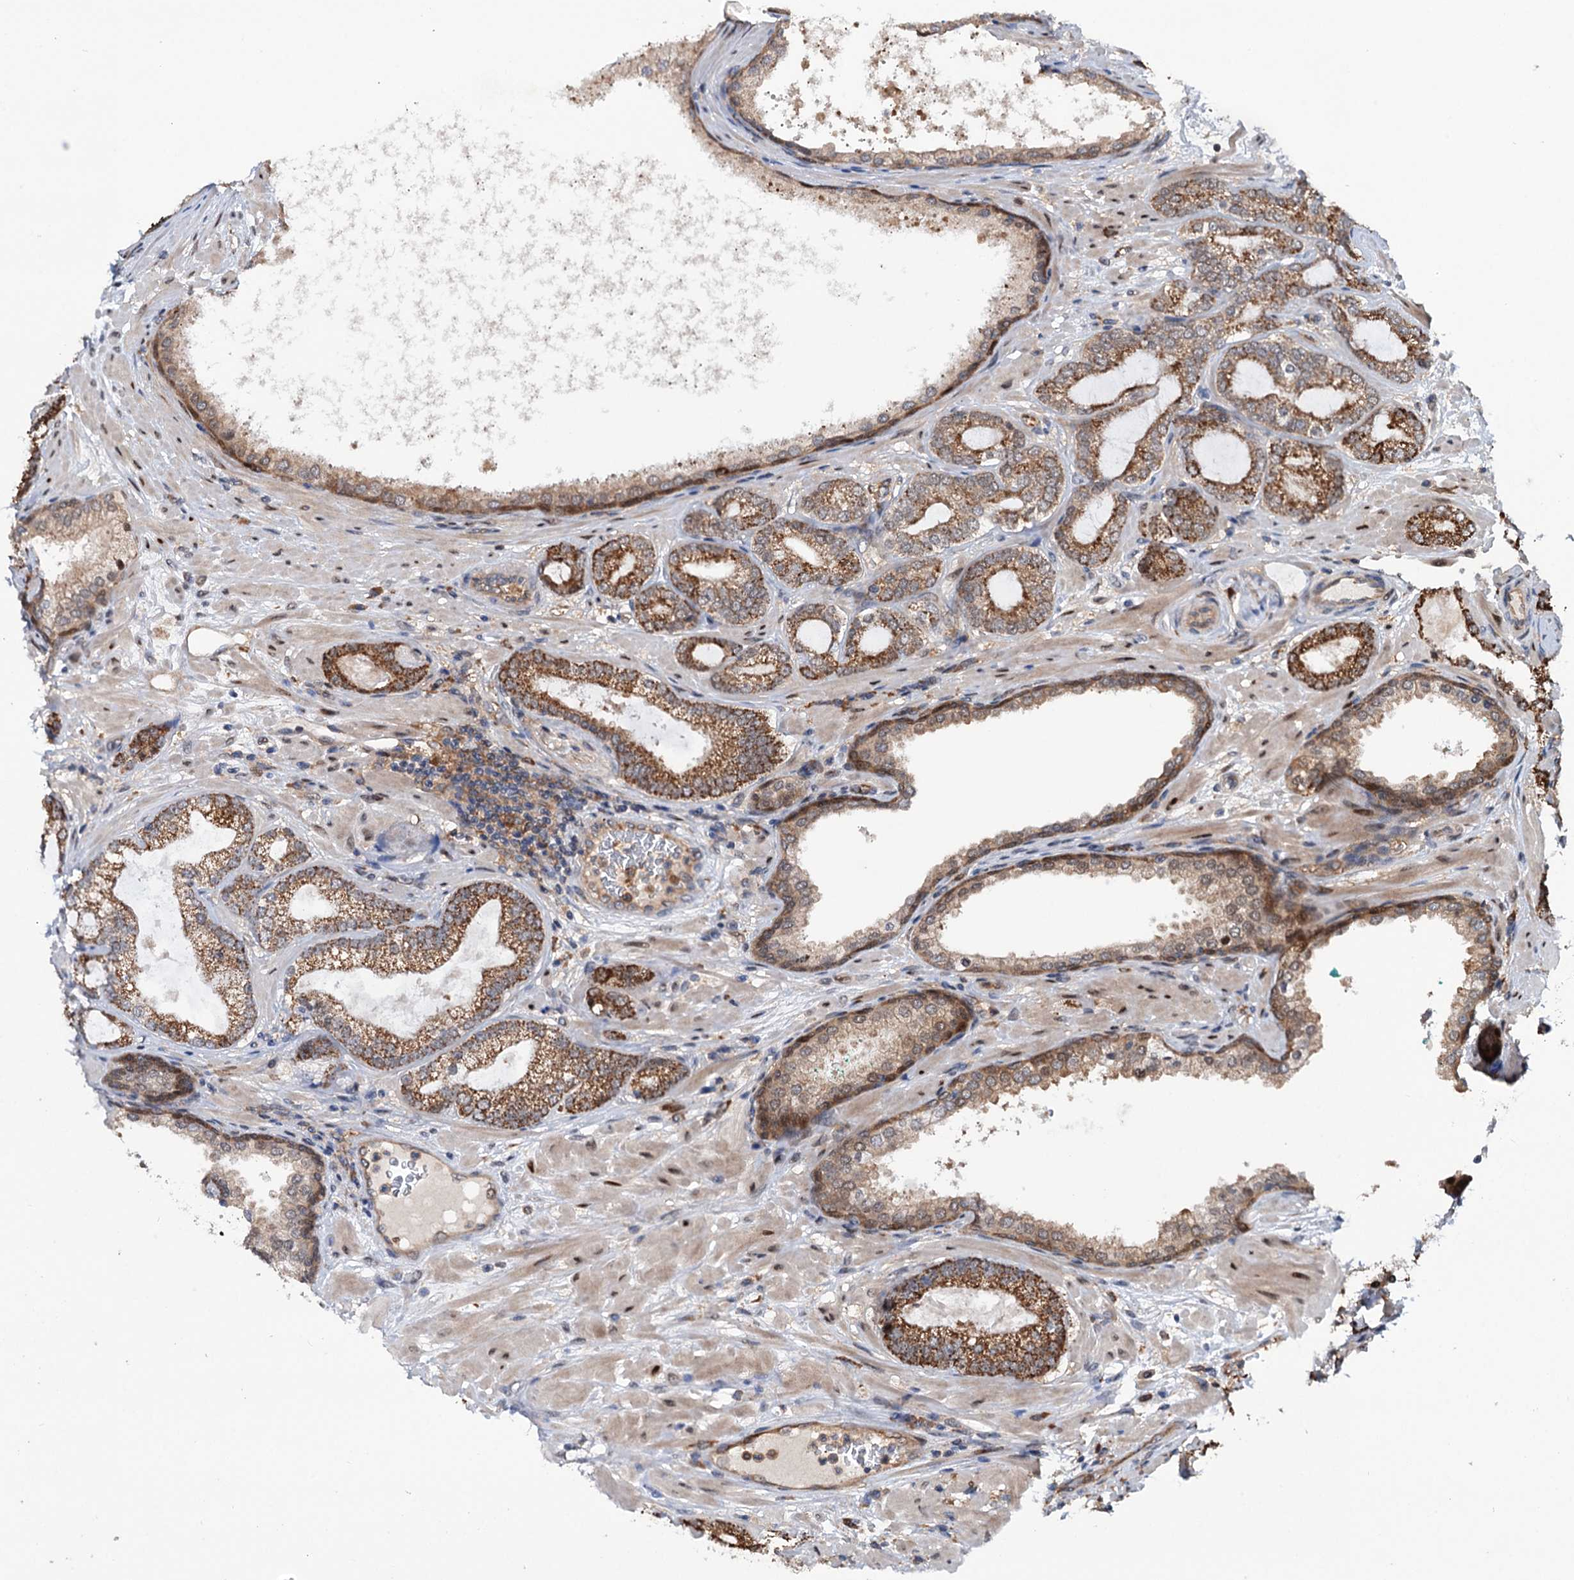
{"staining": {"intensity": "moderate", "quantity": ">75%", "location": "cytoplasmic/membranous"}, "tissue": "prostate cancer", "cell_type": "Tumor cells", "image_type": "cancer", "snomed": [{"axis": "morphology", "description": "Adenocarcinoma, High grade"}, {"axis": "topography", "description": "Prostate"}], "caption": "A medium amount of moderate cytoplasmic/membranous expression is appreciated in about >75% of tumor cells in prostate cancer (high-grade adenocarcinoma) tissue. (Brightfield microscopy of DAB IHC at high magnification).", "gene": "NCAPD2", "patient": {"sex": "male", "age": 60}}